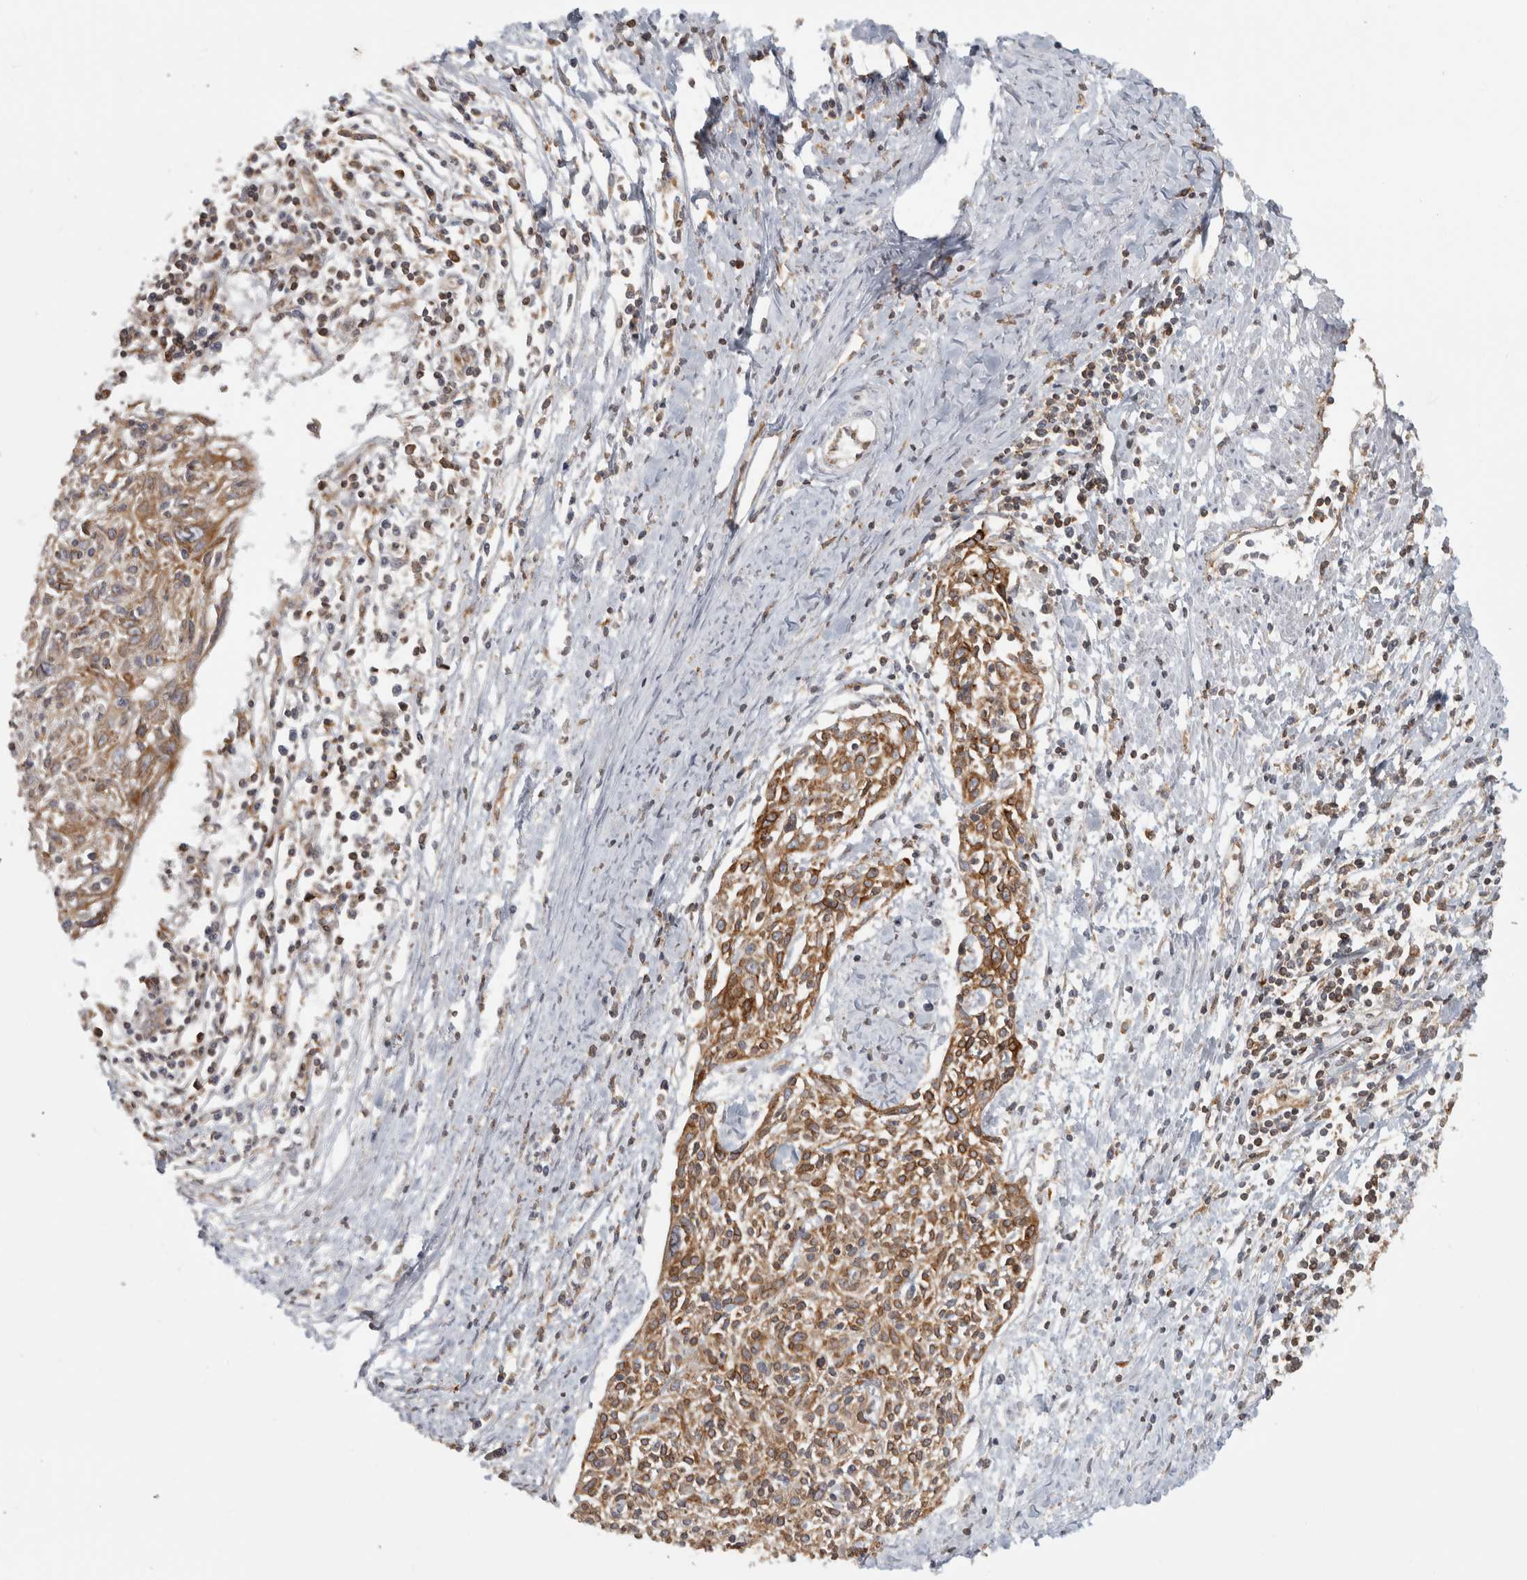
{"staining": {"intensity": "moderate", "quantity": ">75%", "location": "cytoplasmic/membranous"}, "tissue": "cervical cancer", "cell_type": "Tumor cells", "image_type": "cancer", "snomed": [{"axis": "morphology", "description": "Squamous cell carcinoma, NOS"}, {"axis": "topography", "description": "Cervix"}], "caption": "Immunohistochemical staining of cervical squamous cell carcinoma displays medium levels of moderate cytoplasmic/membranous protein expression in about >75% of tumor cells.", "gene": "HLA-E", "patient": {"sex": "female", "age": 51}}